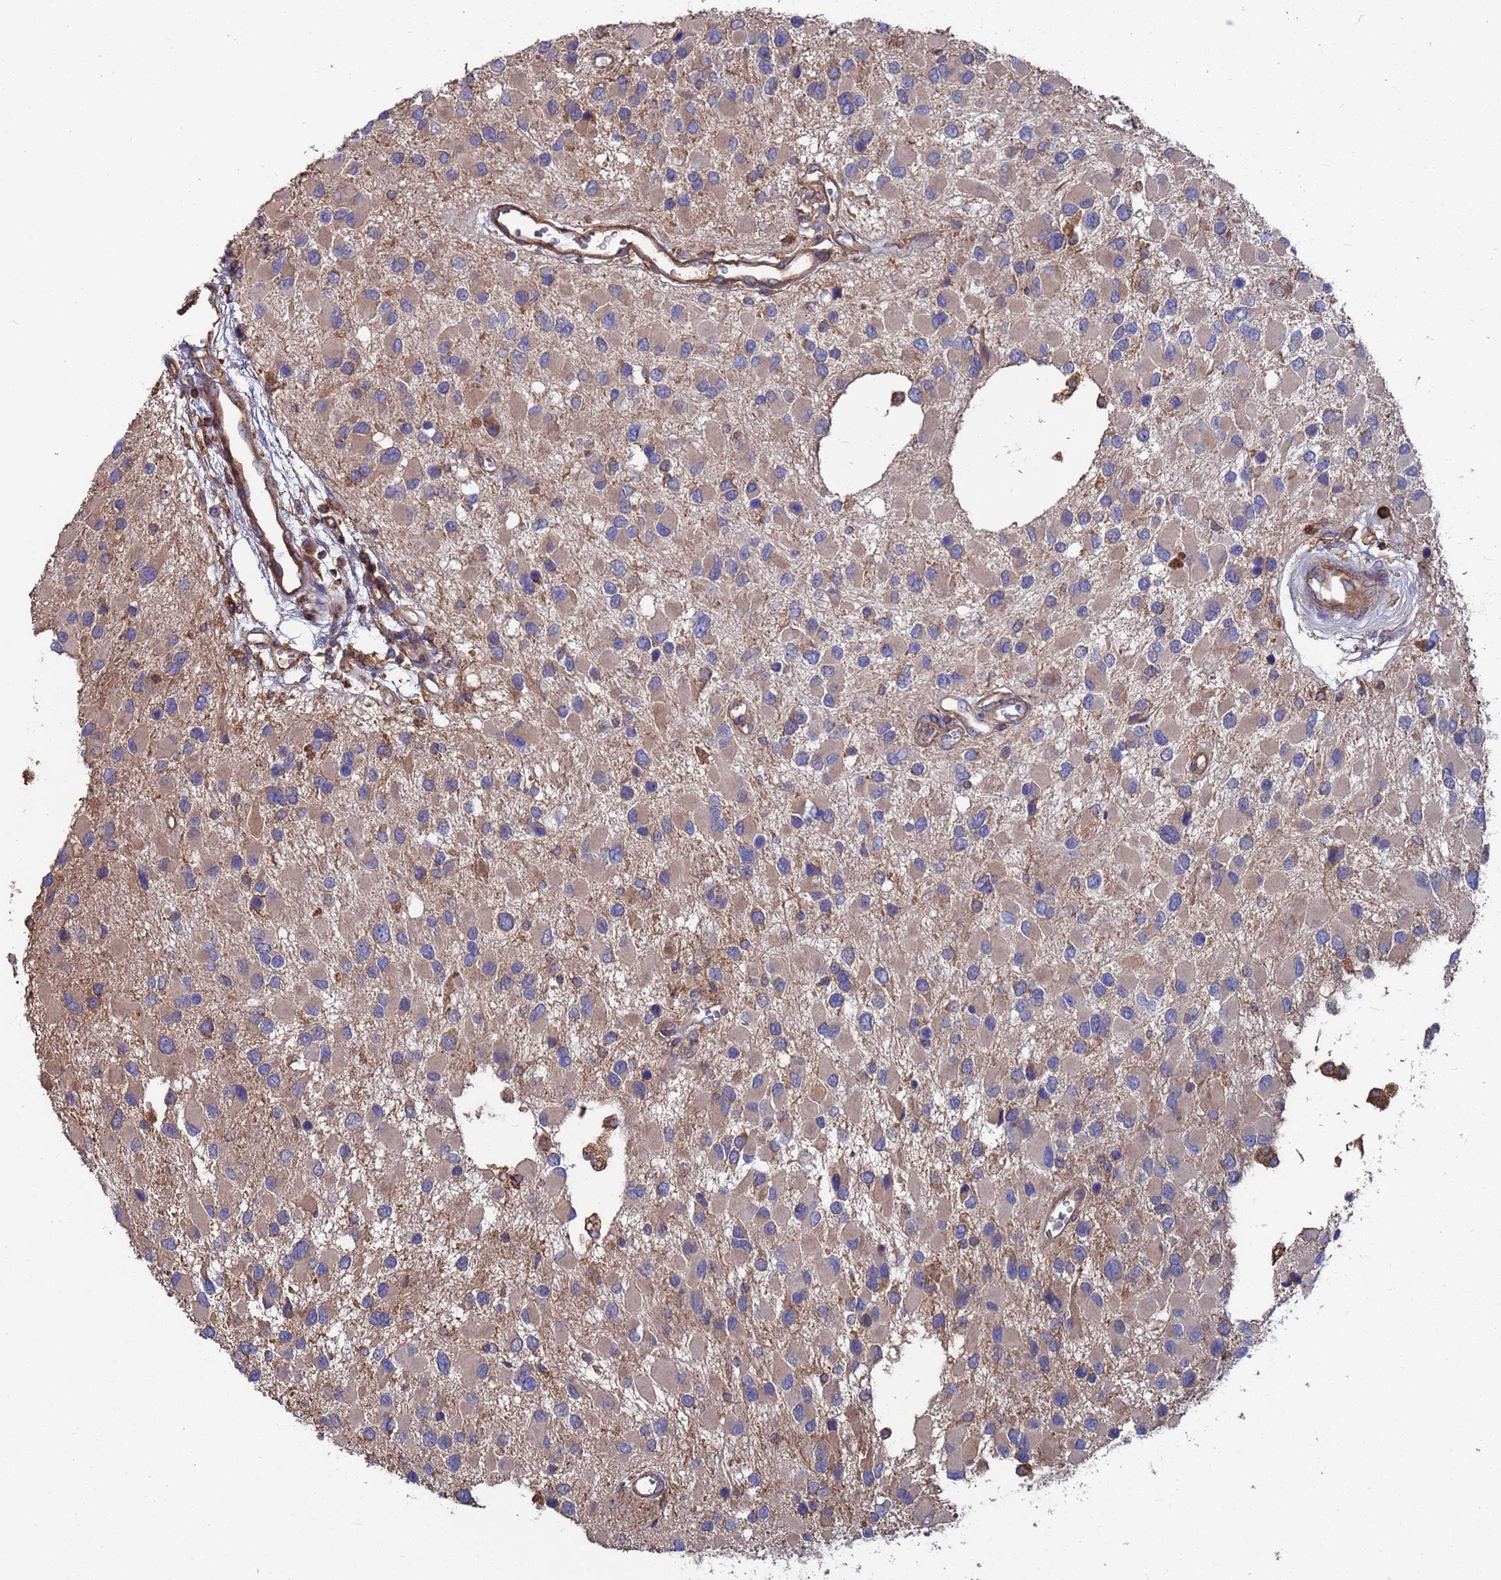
{"staining": {"intensity": "weak", "quantity": "25%-75%", "location": "cytoplasmic/membranous"}, "tissue": "glioma", "cell_type": "Tumor cells", "image_type": "cancer", "snomed": [{"axis": "morphology", "description": "Glioma, malignant, High grade"}, {"axis": "topography", "description": "Brain"}], "caption": "Protein staining of malignant high-grade glioma tissue shows weak cytoplasmic/membranous staining in about 25%-75% of tumor cells. Immunohistochemistry (ihc) stains the protein of interest in brown and the nuclei are stained blue.", "gene": "PYCR1", "patient": {"sex": "male", "age": 53}}